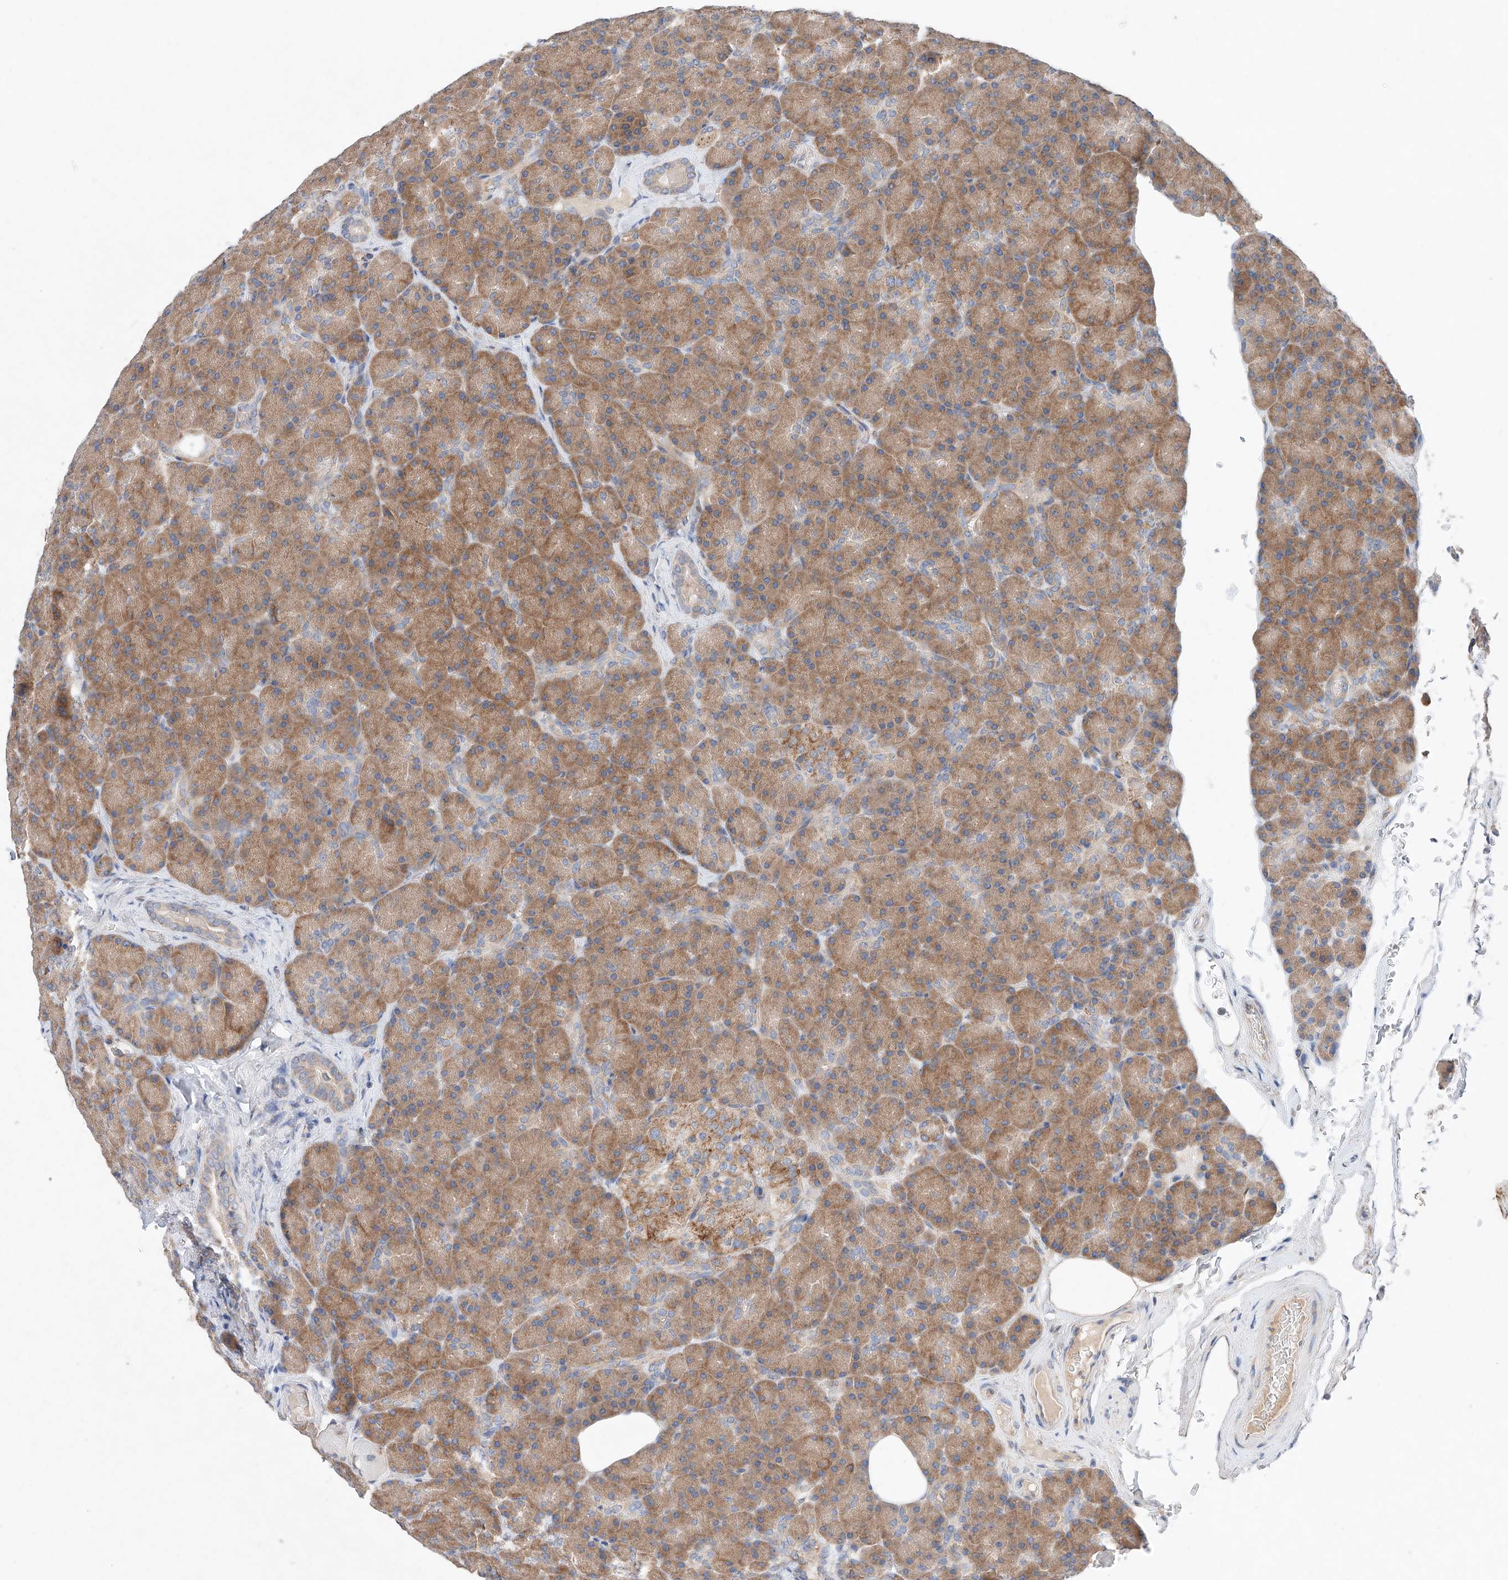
{"staining": {"intensity": "moderate", "quantity": ">75%", "location": "cytoplasmic/membranous"}, "tissue": "pancreas", "cell_type": "Exocrine glandular cells", "image_type": "normal", "snomed": [{"axis": "morphology", "description": "Normal tissue, NOS"}, {"axis": "topography", "description": "Pancreas"}], "caption": "An immunohistochemistry image of unremarkable tissue is shown. Protein staining in brown labels moderate cytoplasmic/membranous positivity in pancreas within exocrine glandular cells.", "gene": "FASTK", "patient": {"sex": "female", "age": 43}}